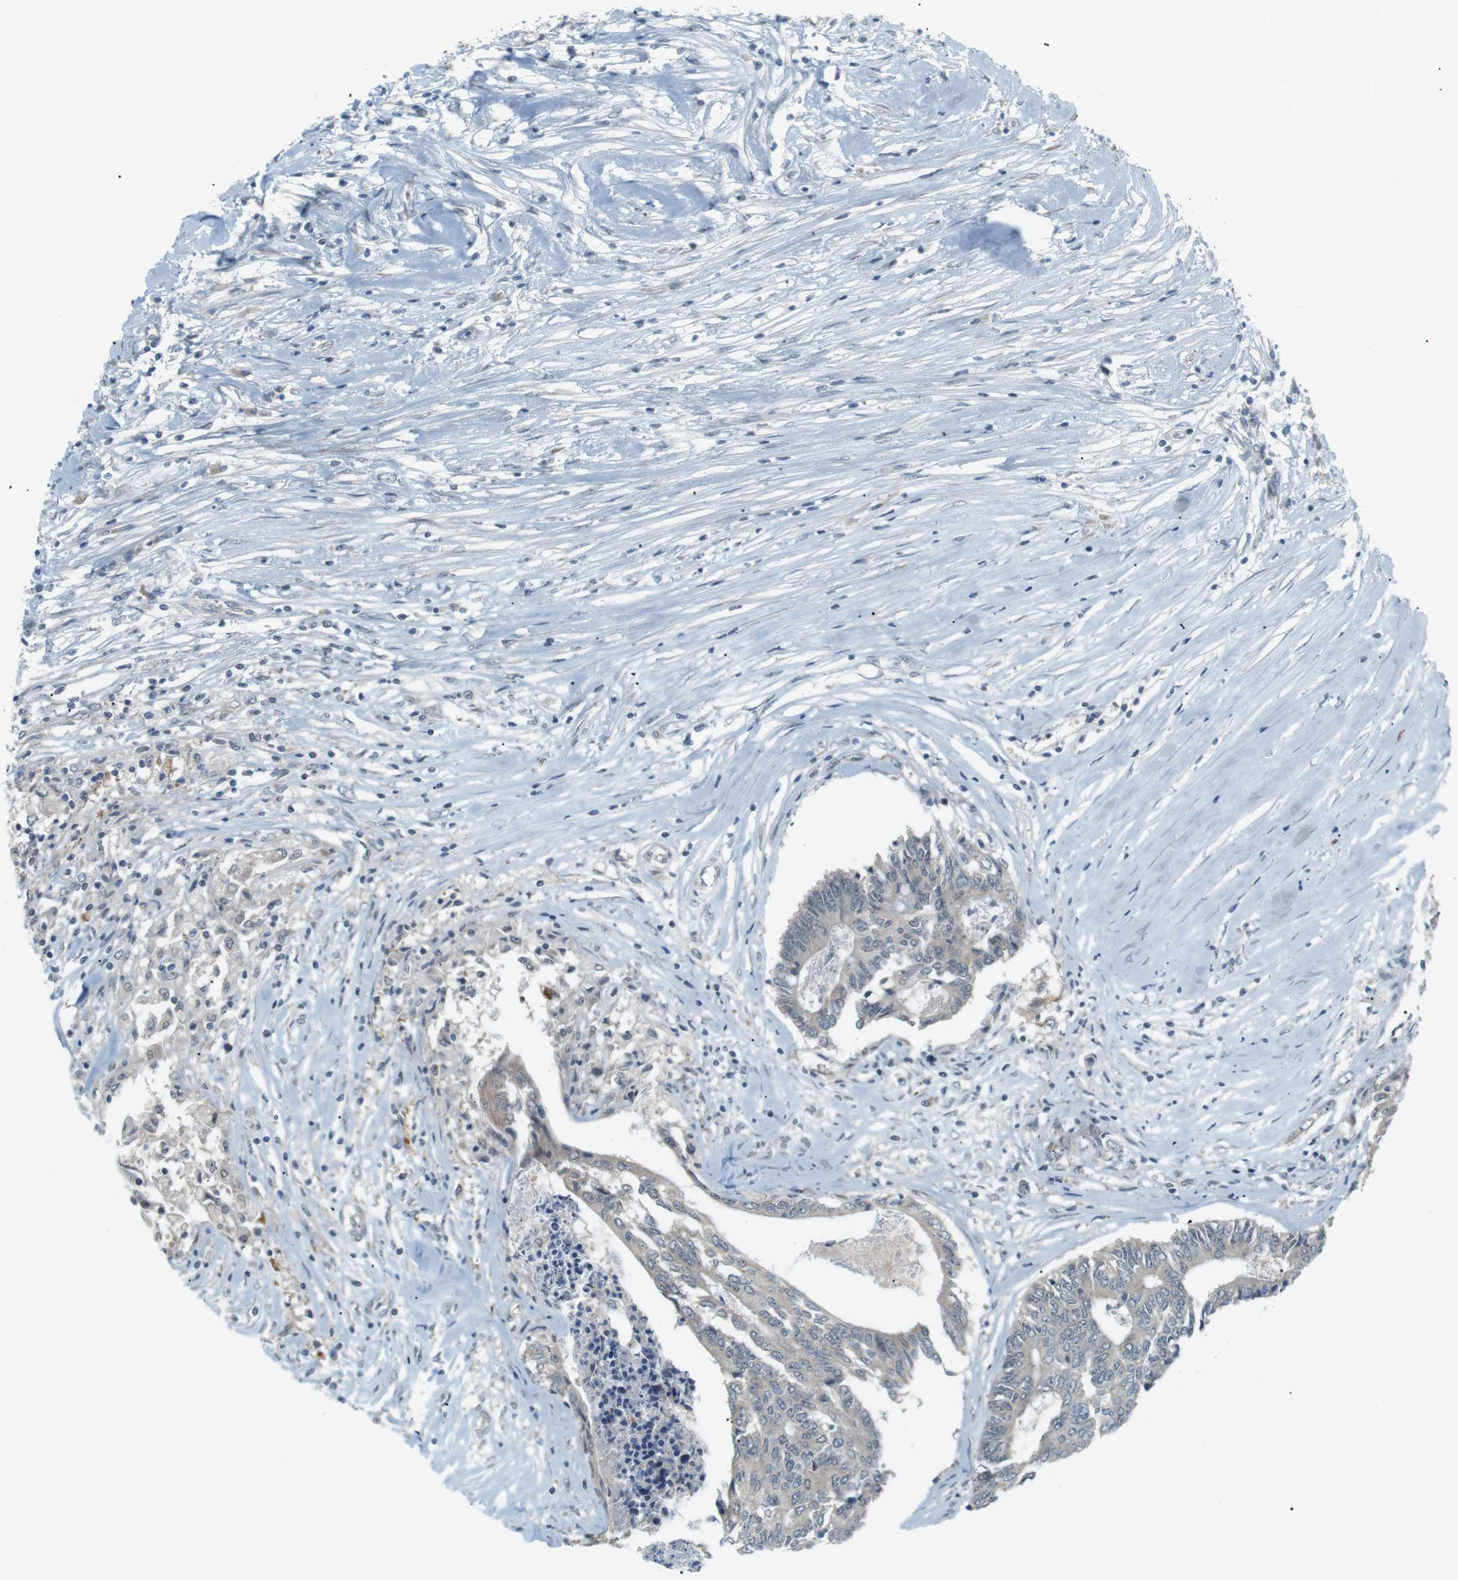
{"staining": {"intensity": "negative", "quantity": "none", "location": "none"}, "tissue": "colorectal cancer", "cell_type": "Tumor cells", "image_type": "cancer", "snomed": [{"axis": "morphology", "description": "Adenocarcinoma, NOS"}, {"axis": "topography", "description": "Rectum"}], "caption": "Adenocarcinoma (colorectal) was stained to show a protein in brown. There is no significant expression in tumor cells.", "gene": "RTN3", "patient": {"sex": "male", "age": 63}}